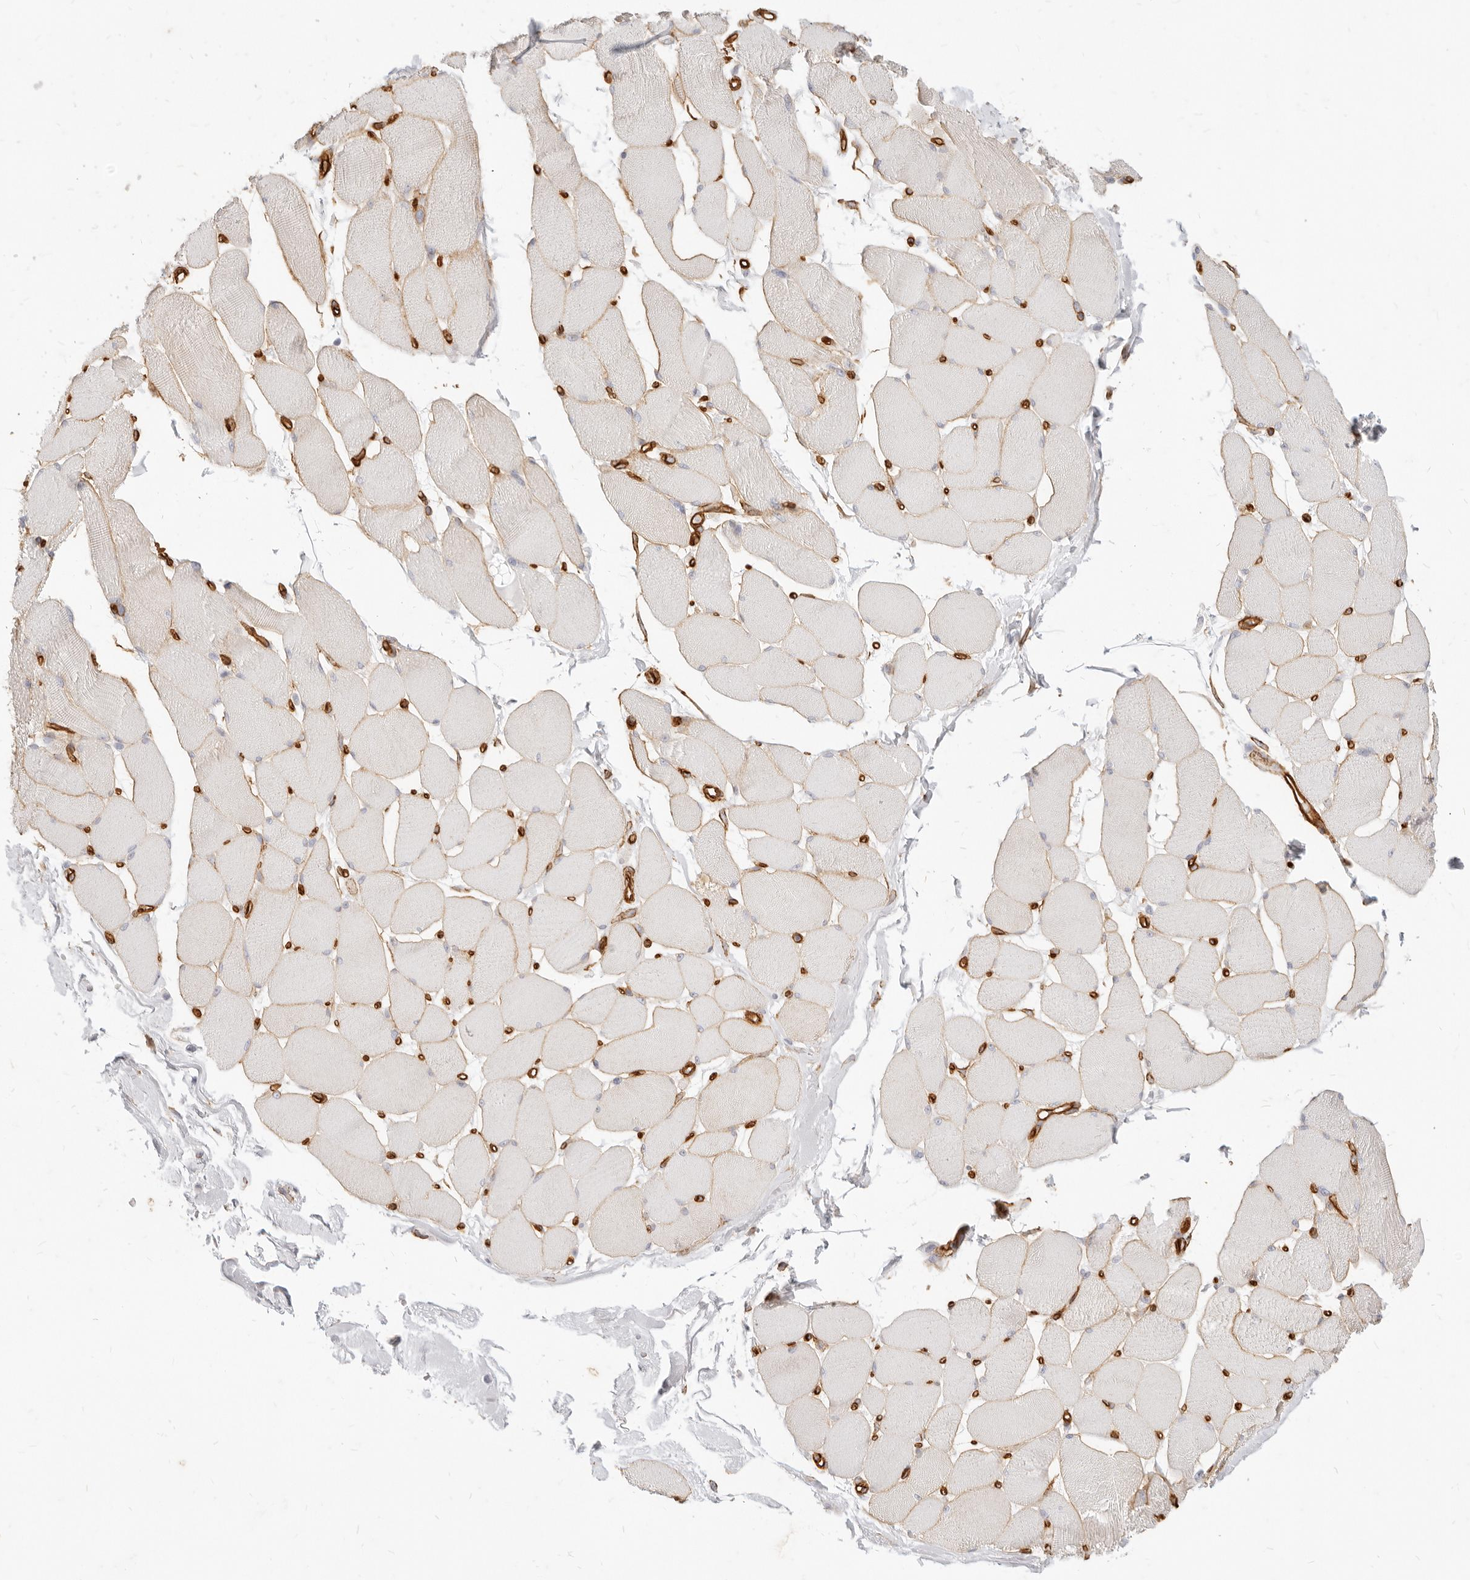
{"staining": {"intensity": "weak", "quantity": "<25%", "location": "cytoplasmic/membranous"}, "tissue": "skeletal muscle", "cell_type": "Myocytes", "image_type": "normal", "snomed": [{"axis": "morphology", "description": "Normal tissue, NOS"}, {"axis": "topography", "description": "Skin"}, {"axis": "topography", "description": "Skeletal muscle"}], "caption": "IHC image of benign skeletal muscle: skeletal muscle stained with DAB (3,3'-diaminobenzidine) demonstrates no significant protein staining in myocytes. (DAB (3,3'-diaminobenzidine) immunohistochemistry with hematoxylin counter stain).", "gene": "NUS1", "patient": {"sex": "male", "age": 83}}